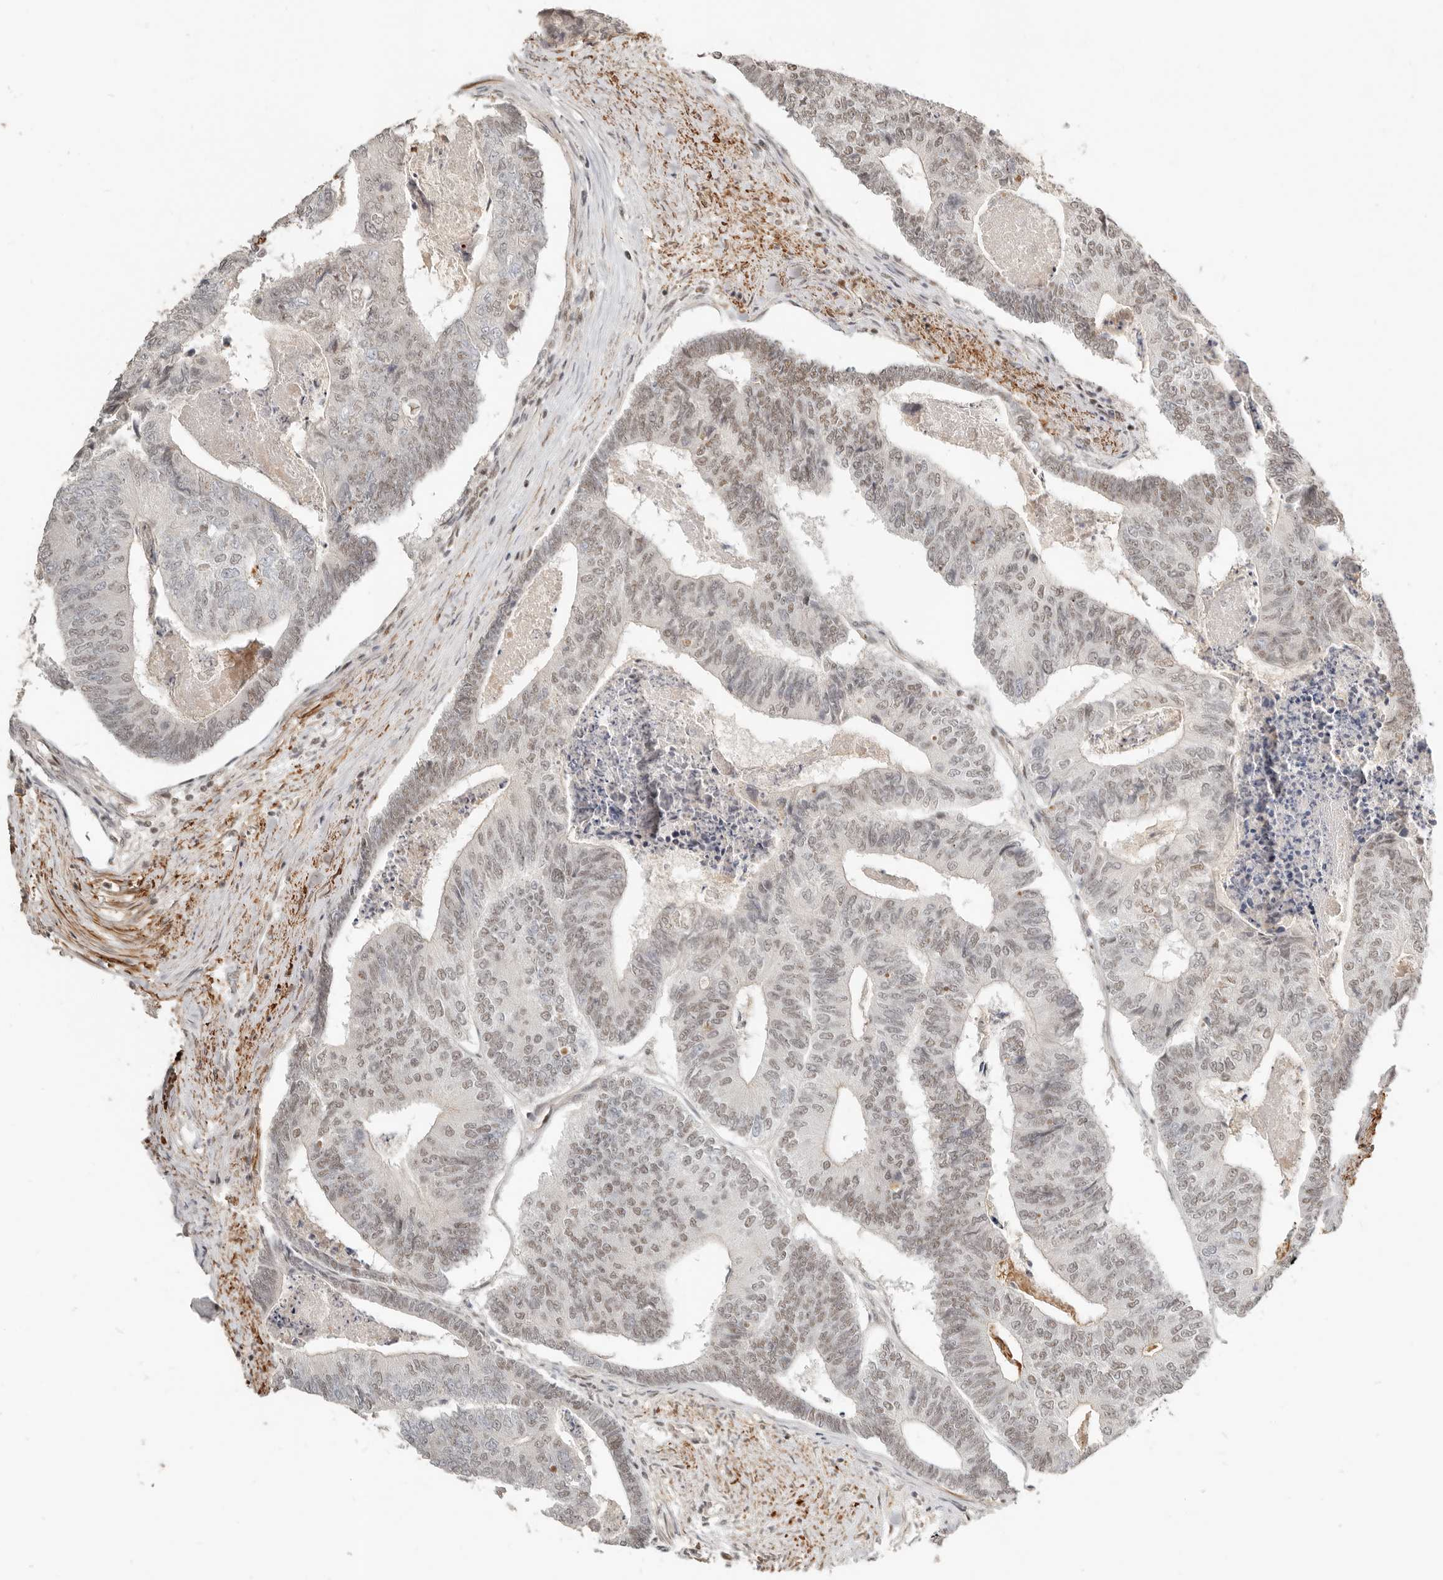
{"staining": {"intensity": "moderate", "quantity": "25%-75%", "location": "nuclear"}, "tissue": "colorectal cancer", "cell_type": "Tumor cells", "image_type": "cancer", "snomed": [{"axis": "morphology", "description": "Adenocarcinoma, NOS"}, {"axis": "topography", "description": "Colon"}], "caption": "Moderate nuclear protein expression is seen in approximately 25%-75% of tumor cells in colorectal adenocarcinoma.", "gene": "GABPA", "patient": {"sex": "female", "age": 67}}